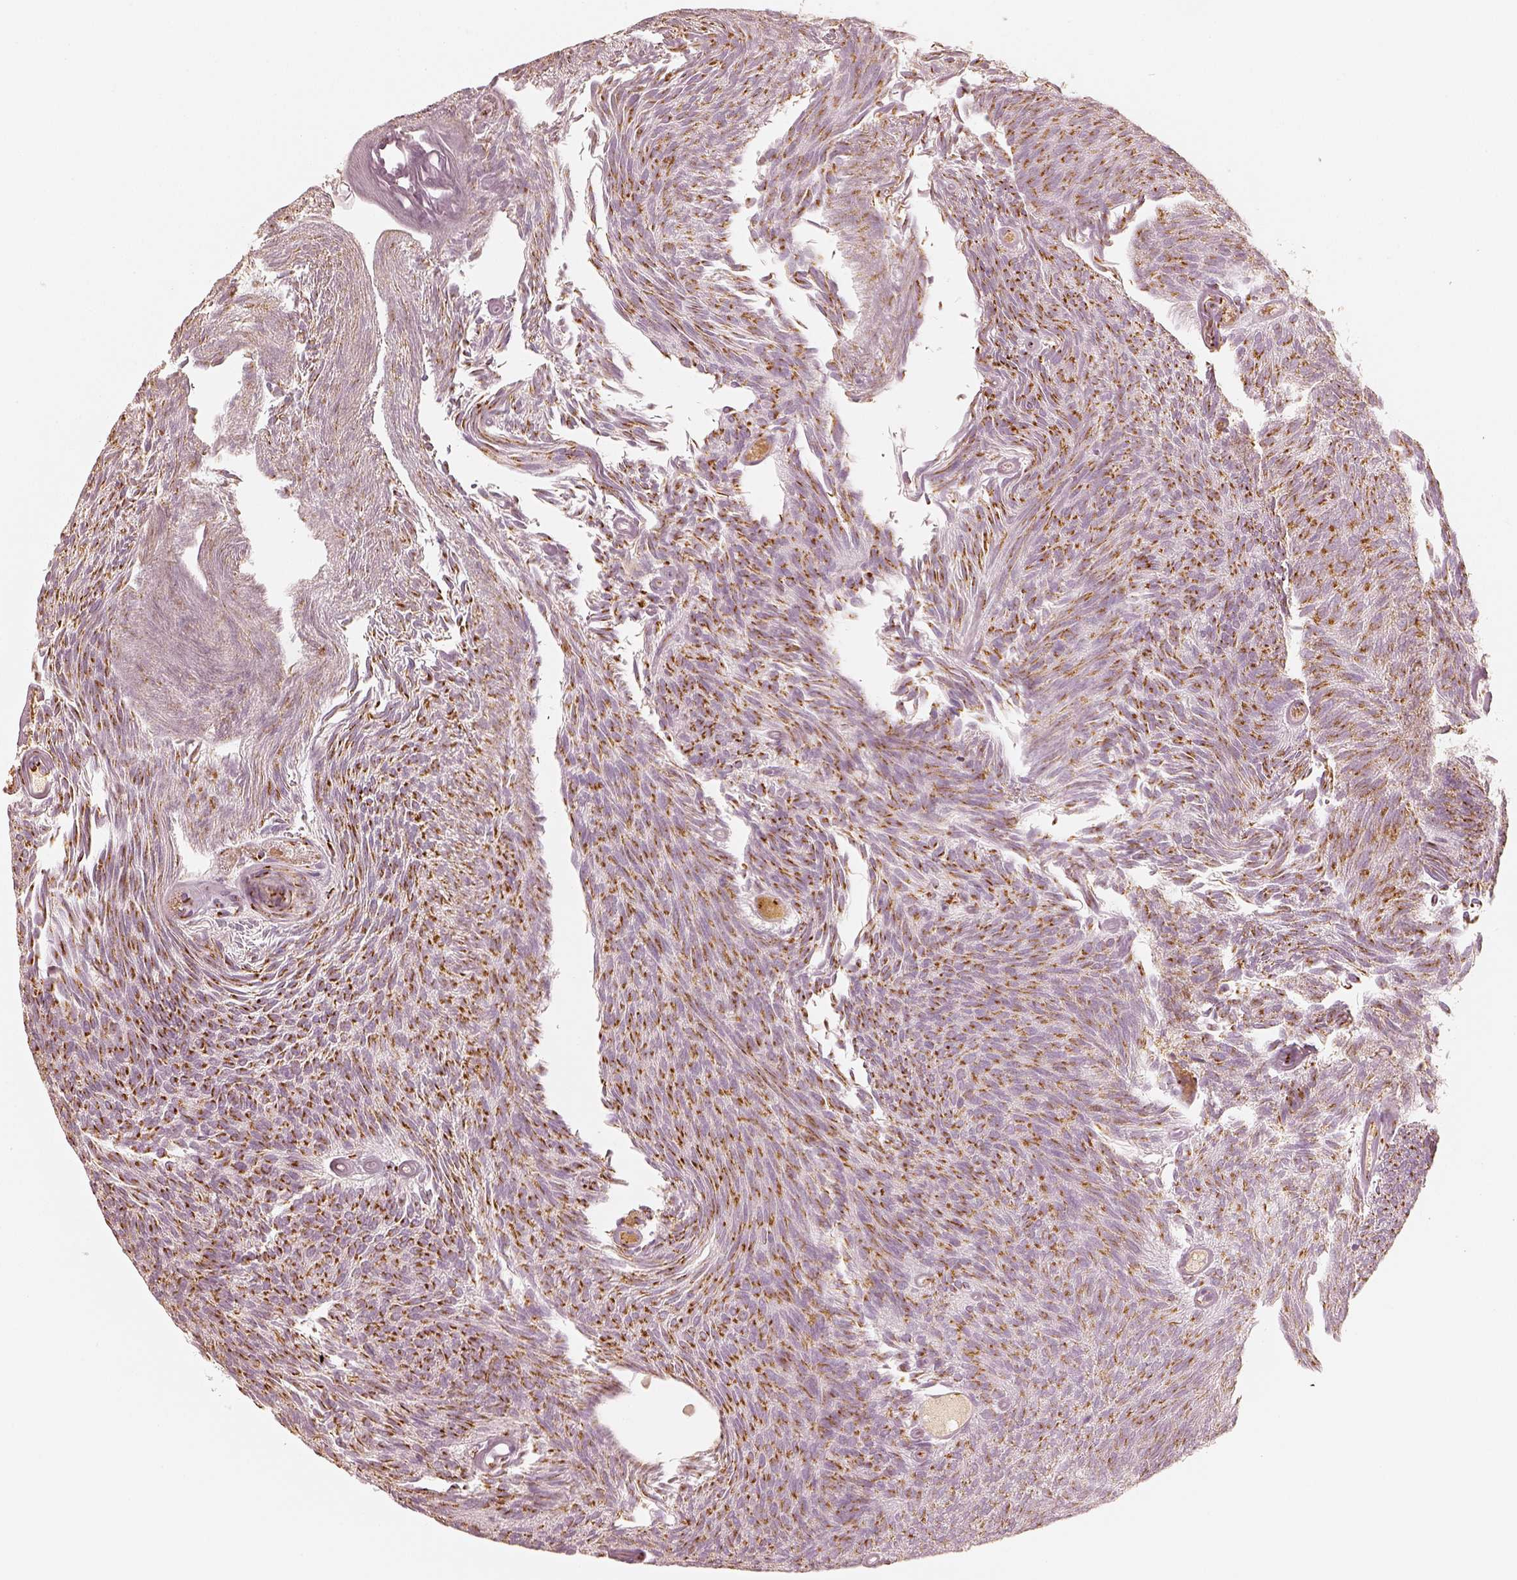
{"staining": {"intensity": "strong", "quantity": ">75%", "location": "cytoplasmic/membranous"}, "tissue": "urothelial cancer", "cell_type": "Tumor cells", "image_type": "cancer", "snomed": [{"axis": "morphology", "description": "Urothelial carcinoma, Low grade"}, {"axis": "topography", "description": "Urinary bladder"}], "caption": "IHC of human urothelial carcinoma (low-grade) reveals high levels of strong cytoplasmic/membranous positivity in approximately >75% of tumor cells.", "gene": "GORASP2", "patient": {"sex": "male", "age": 77}}